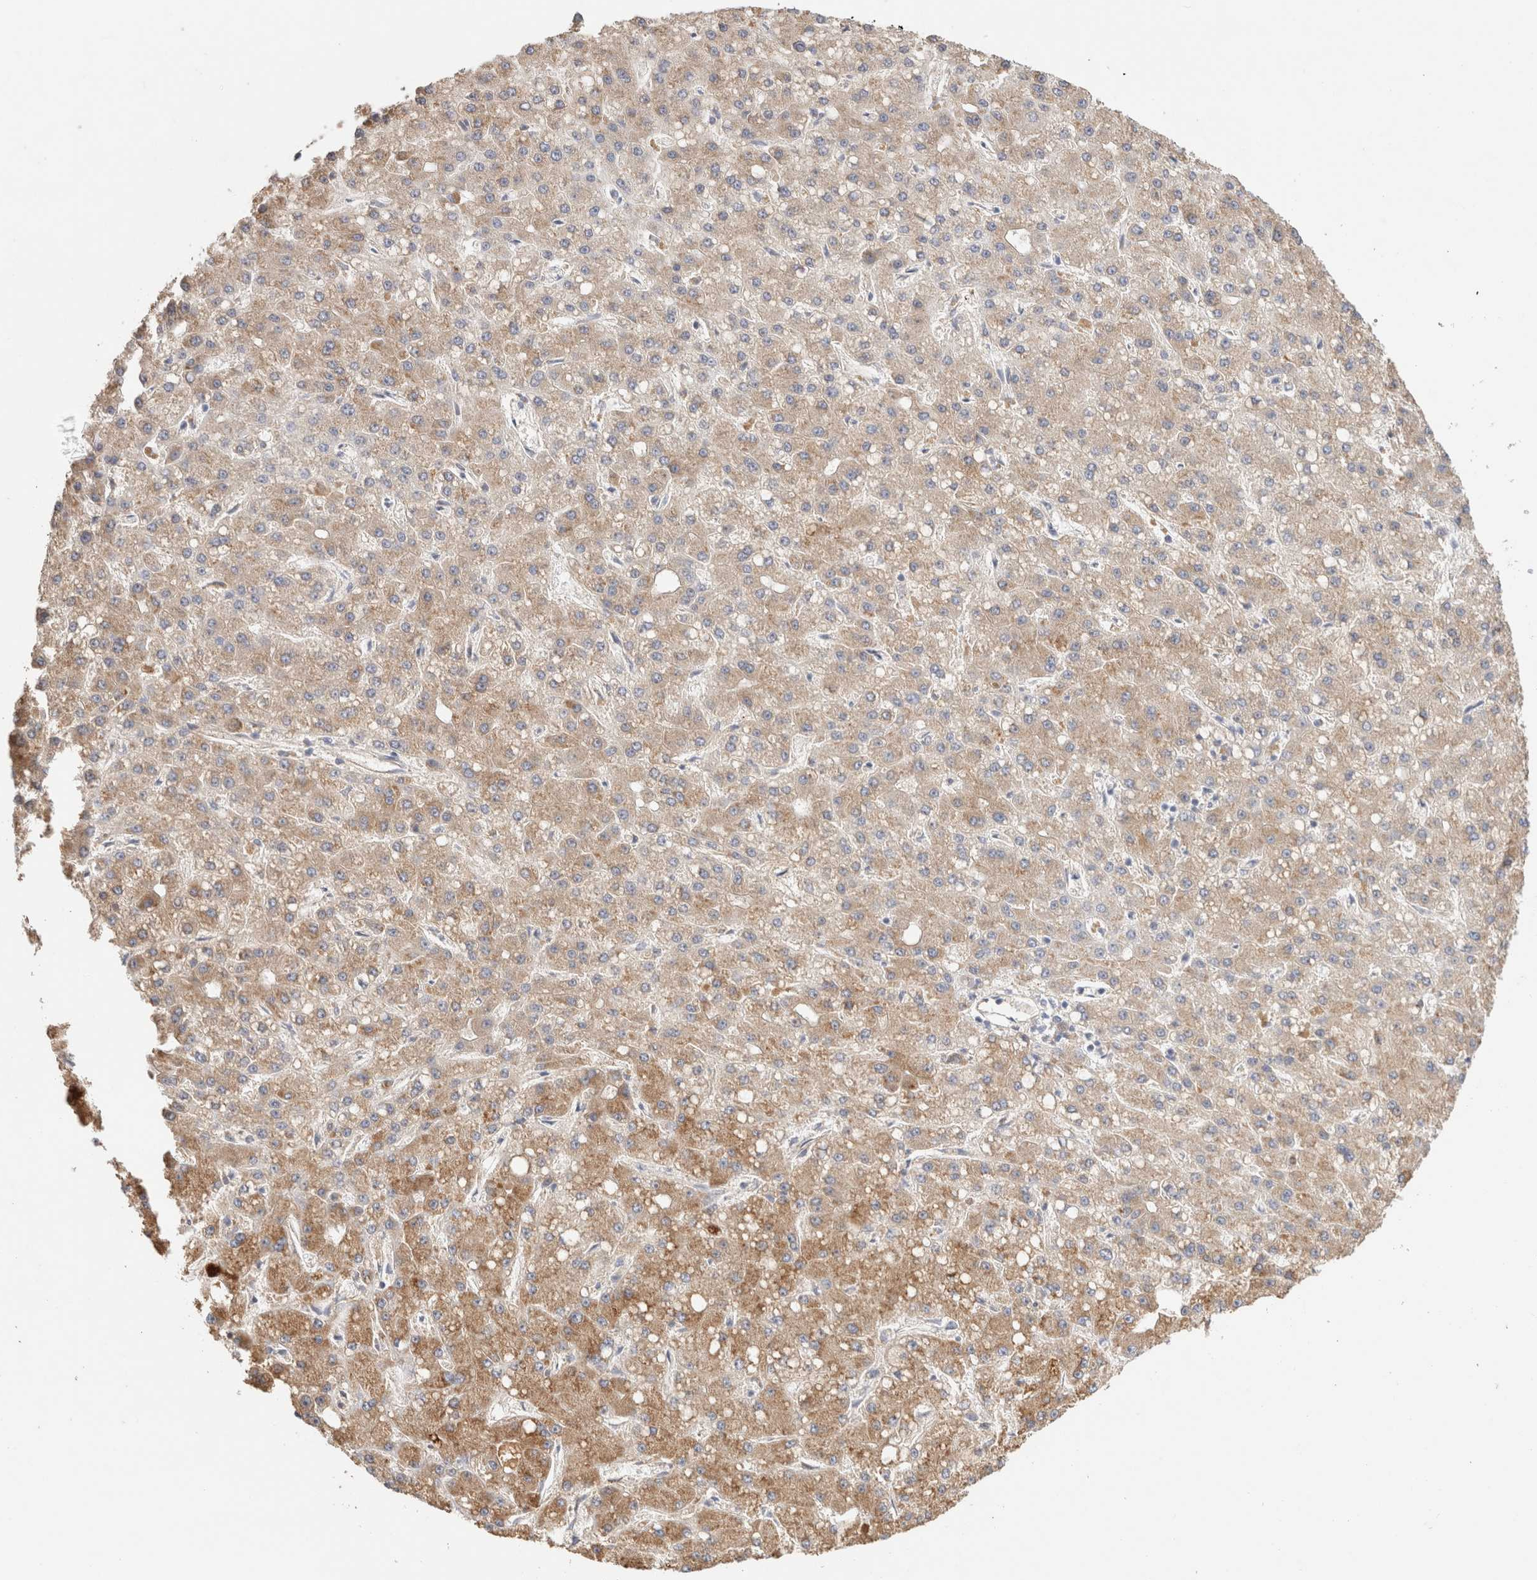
{"staining": {"intensity": "moderate", "quantity": ">75%", "location": "cytoplasmic/membranous"}, "tissue": "liver cancer", "cell_type": "Tumor cells", "image_type": "cancer", "snomed": [{"axis": "morphology", "description": "Carcinoma, Hepatocellular, NOS"}, {"axis": "topography", "description": "Liver"}], "caption": "DAB (3,3'-diaminobenzidine) immunohistochemical staining of human liver cancer (hepatocellular carcinoma) displays moderate cytoplasmic/membranous protein positivity in approximately >75% of tumor cells.", "gene": "PROS1", "patient": {"sex": "male", "age": 67}}